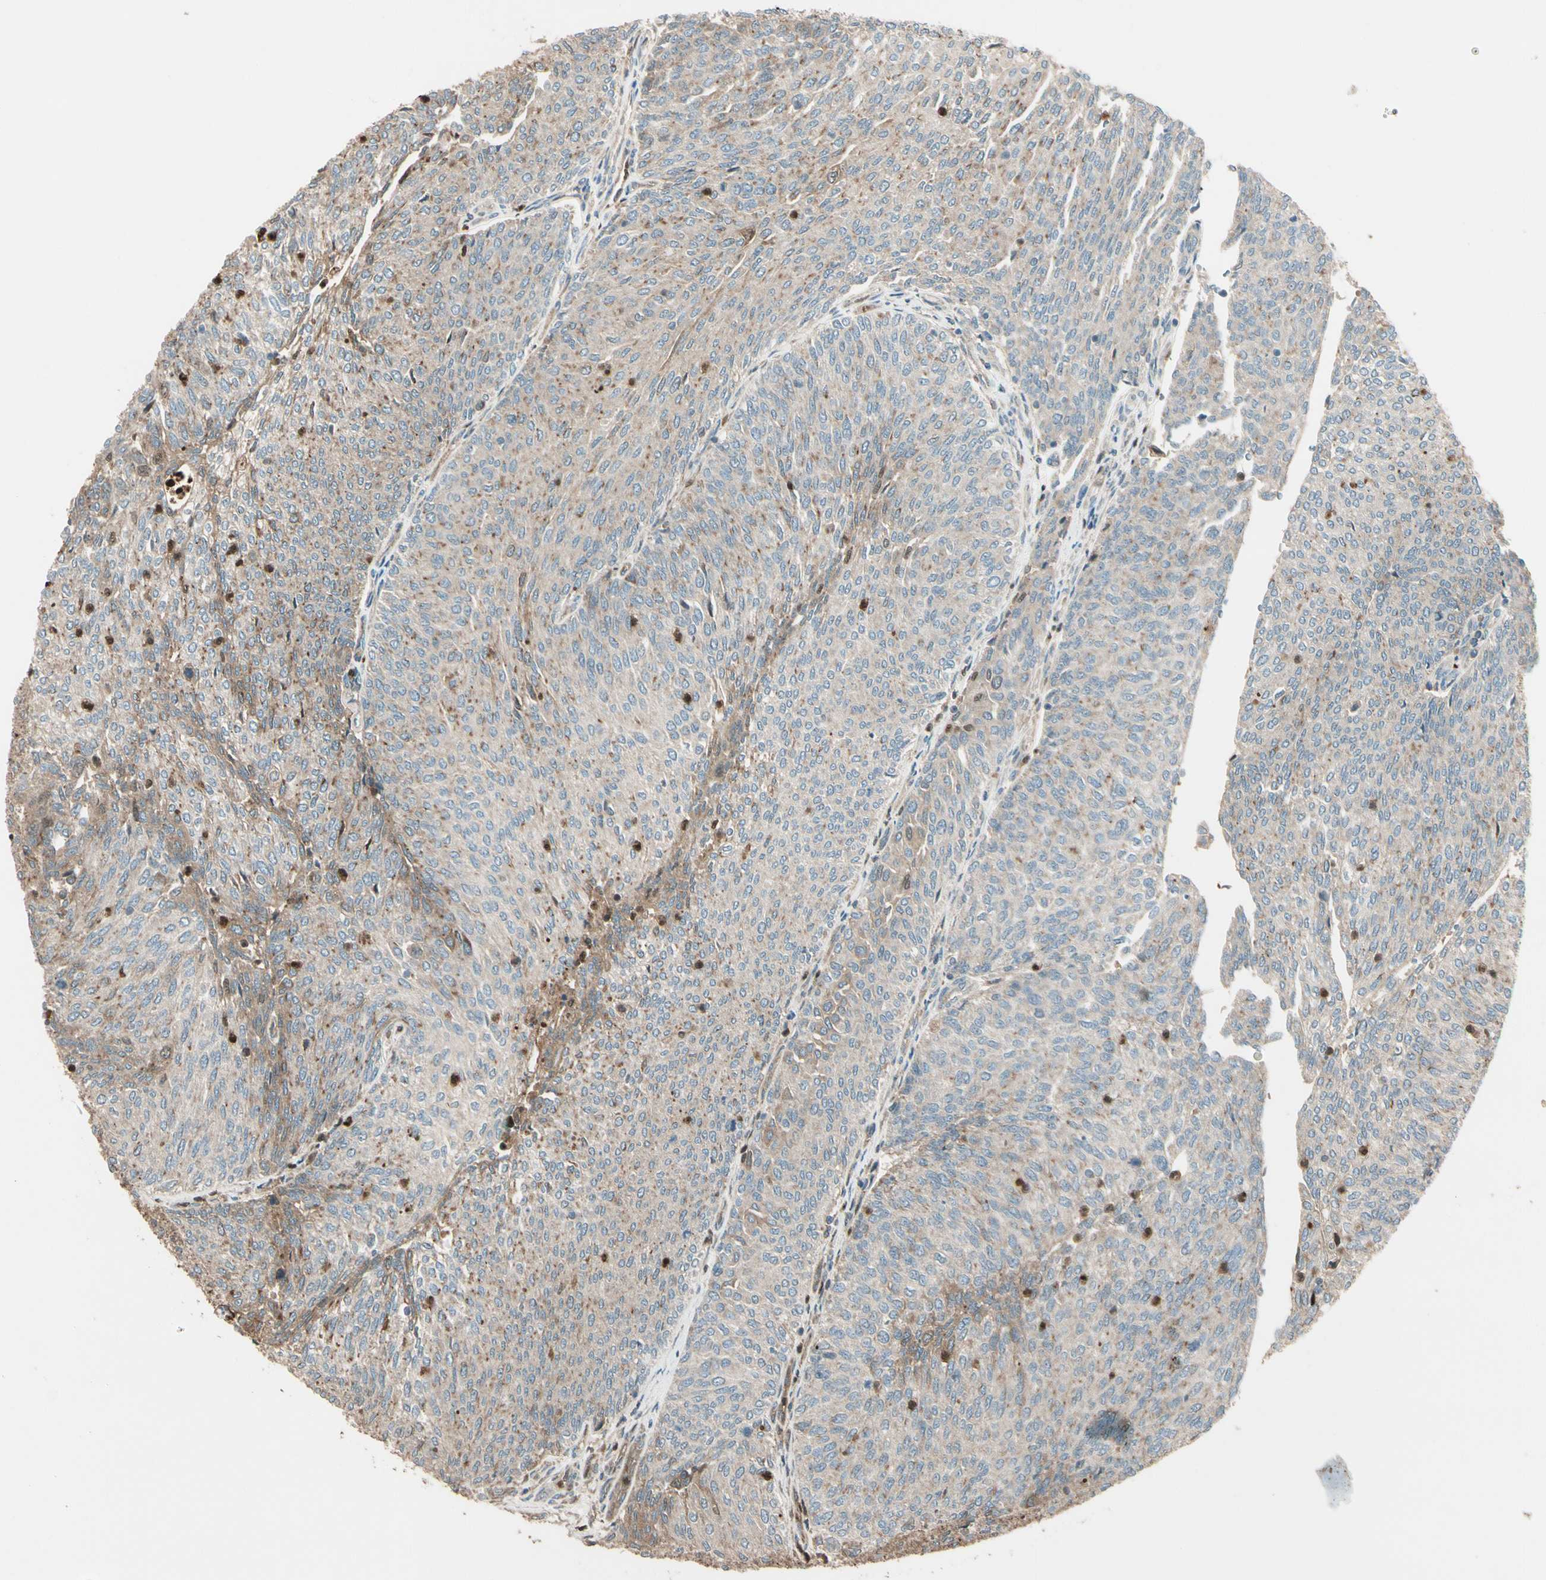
{"staining": {"intensity": "weak", "quantity": "25%-75%", "location": "cytoplasmic/membranous"}, "tissue": "urothelial cancer", "cell_type": "Tumor cells", "image_type": "cancer", "snomed": [{"axis": "morphology", "description": "Urothelial carcinoma, Low grade"}, {"axis": "topography", "description": "Urinary bladder"}], "caption": "A histopathology image of human urothelial carcinoma (low-grade) stained for a protein exhibits weak cytoplasmic/membranous brown staining in tumor cells.", "gene": "STX11", "patient": {"sex": "female", "age": 79}}